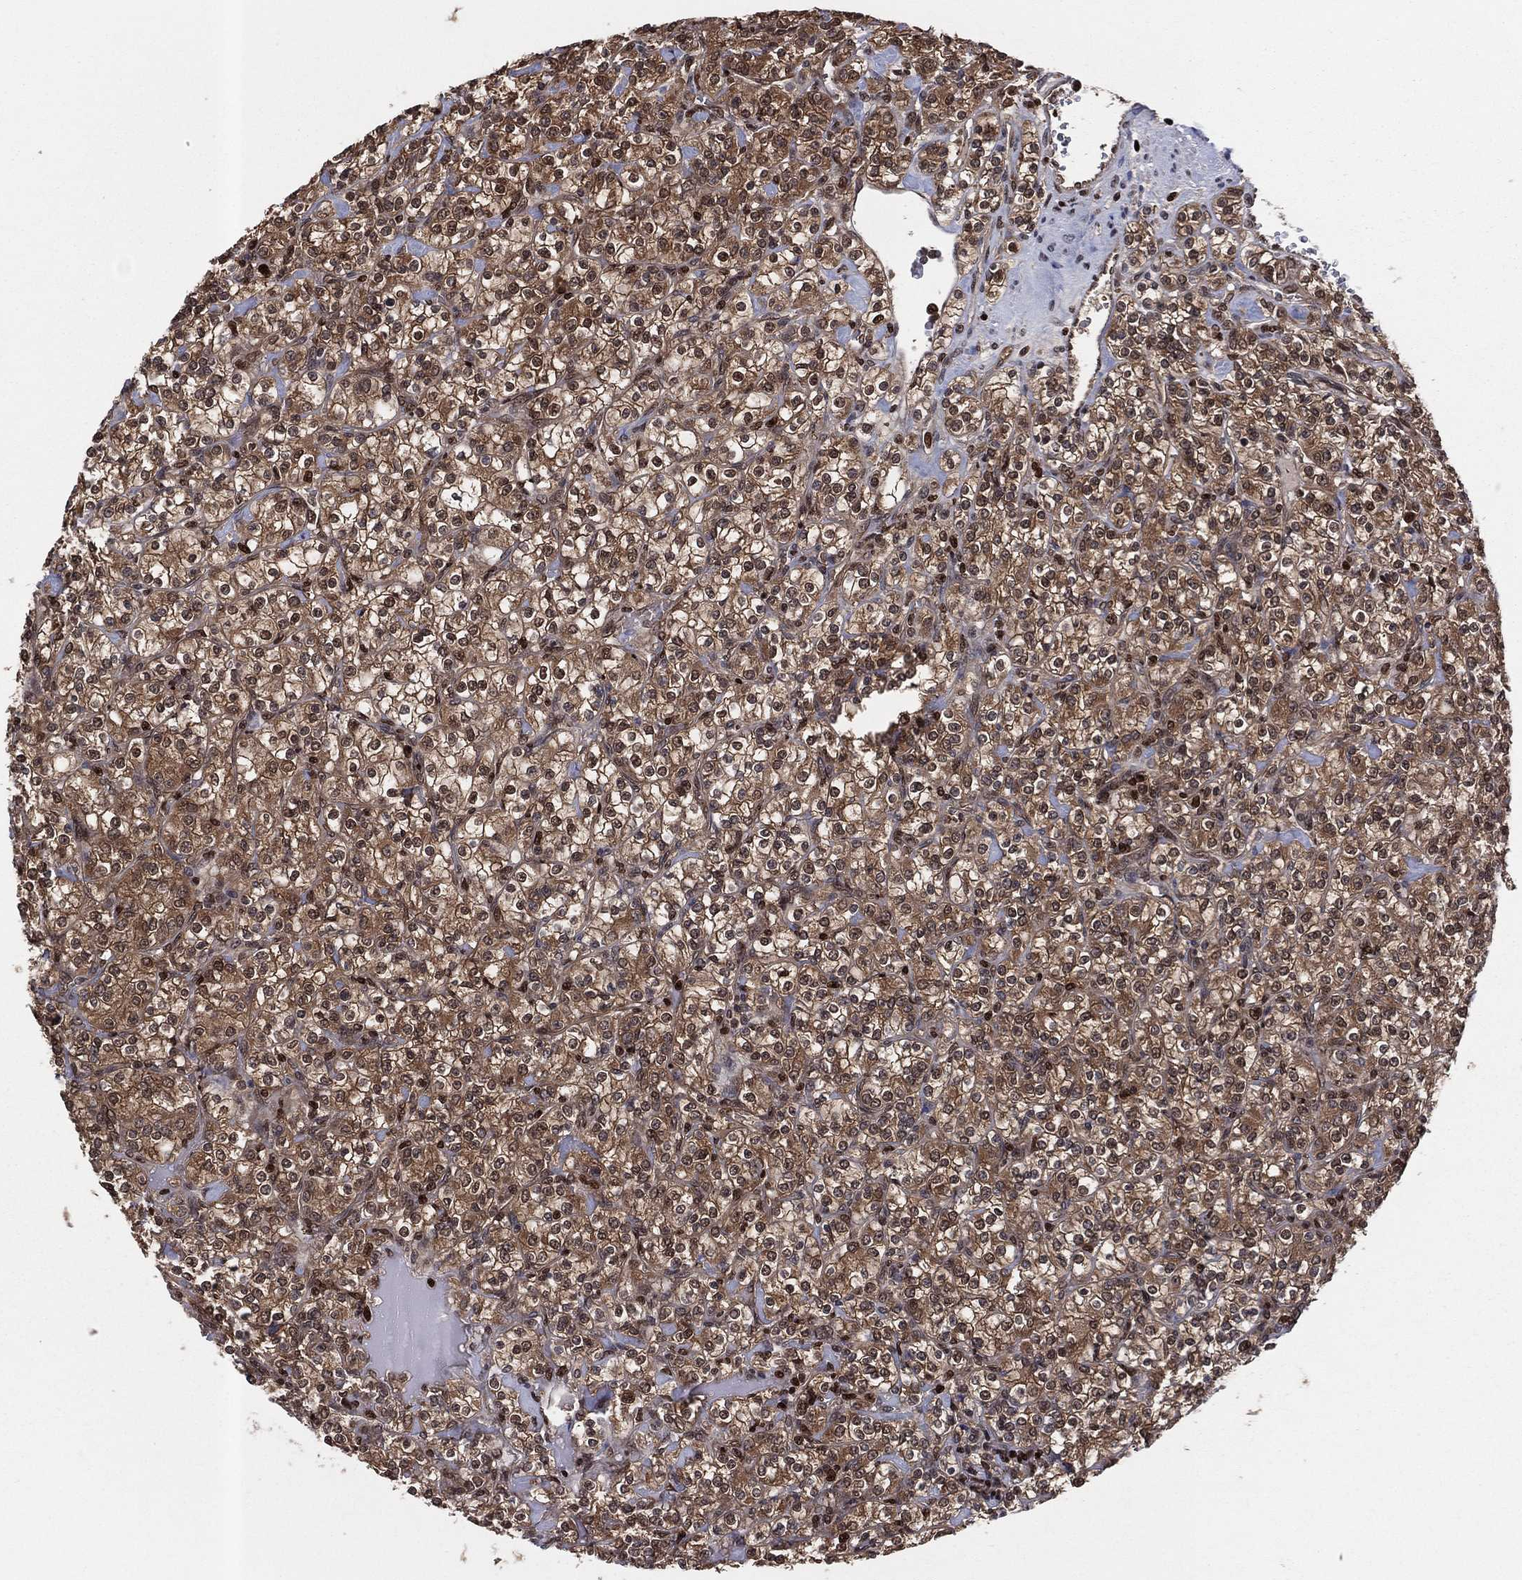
{"staining": {"intensity": "strong", "quantity": ">75%", "location": "cytoplasmic/membranous,nuclear"}, "tissue": "renal cancer", "cell_type": "Tumor cells", "image_type": "cancer", "snomed": [{"axis": "morphology", "description": "Adenocarcinoma, NOS"}, {"axis": "topography", "description": "Kidney"}], "caption": "A histopathology image showing strong cytoplasmic/membranous and nuclear staining in about >75% of tumor cells in renal cancer, as visualized by brown immunohistochemical staining.", "gene": "PSMA1", "patient": {"sex": "male", "age": 77}}